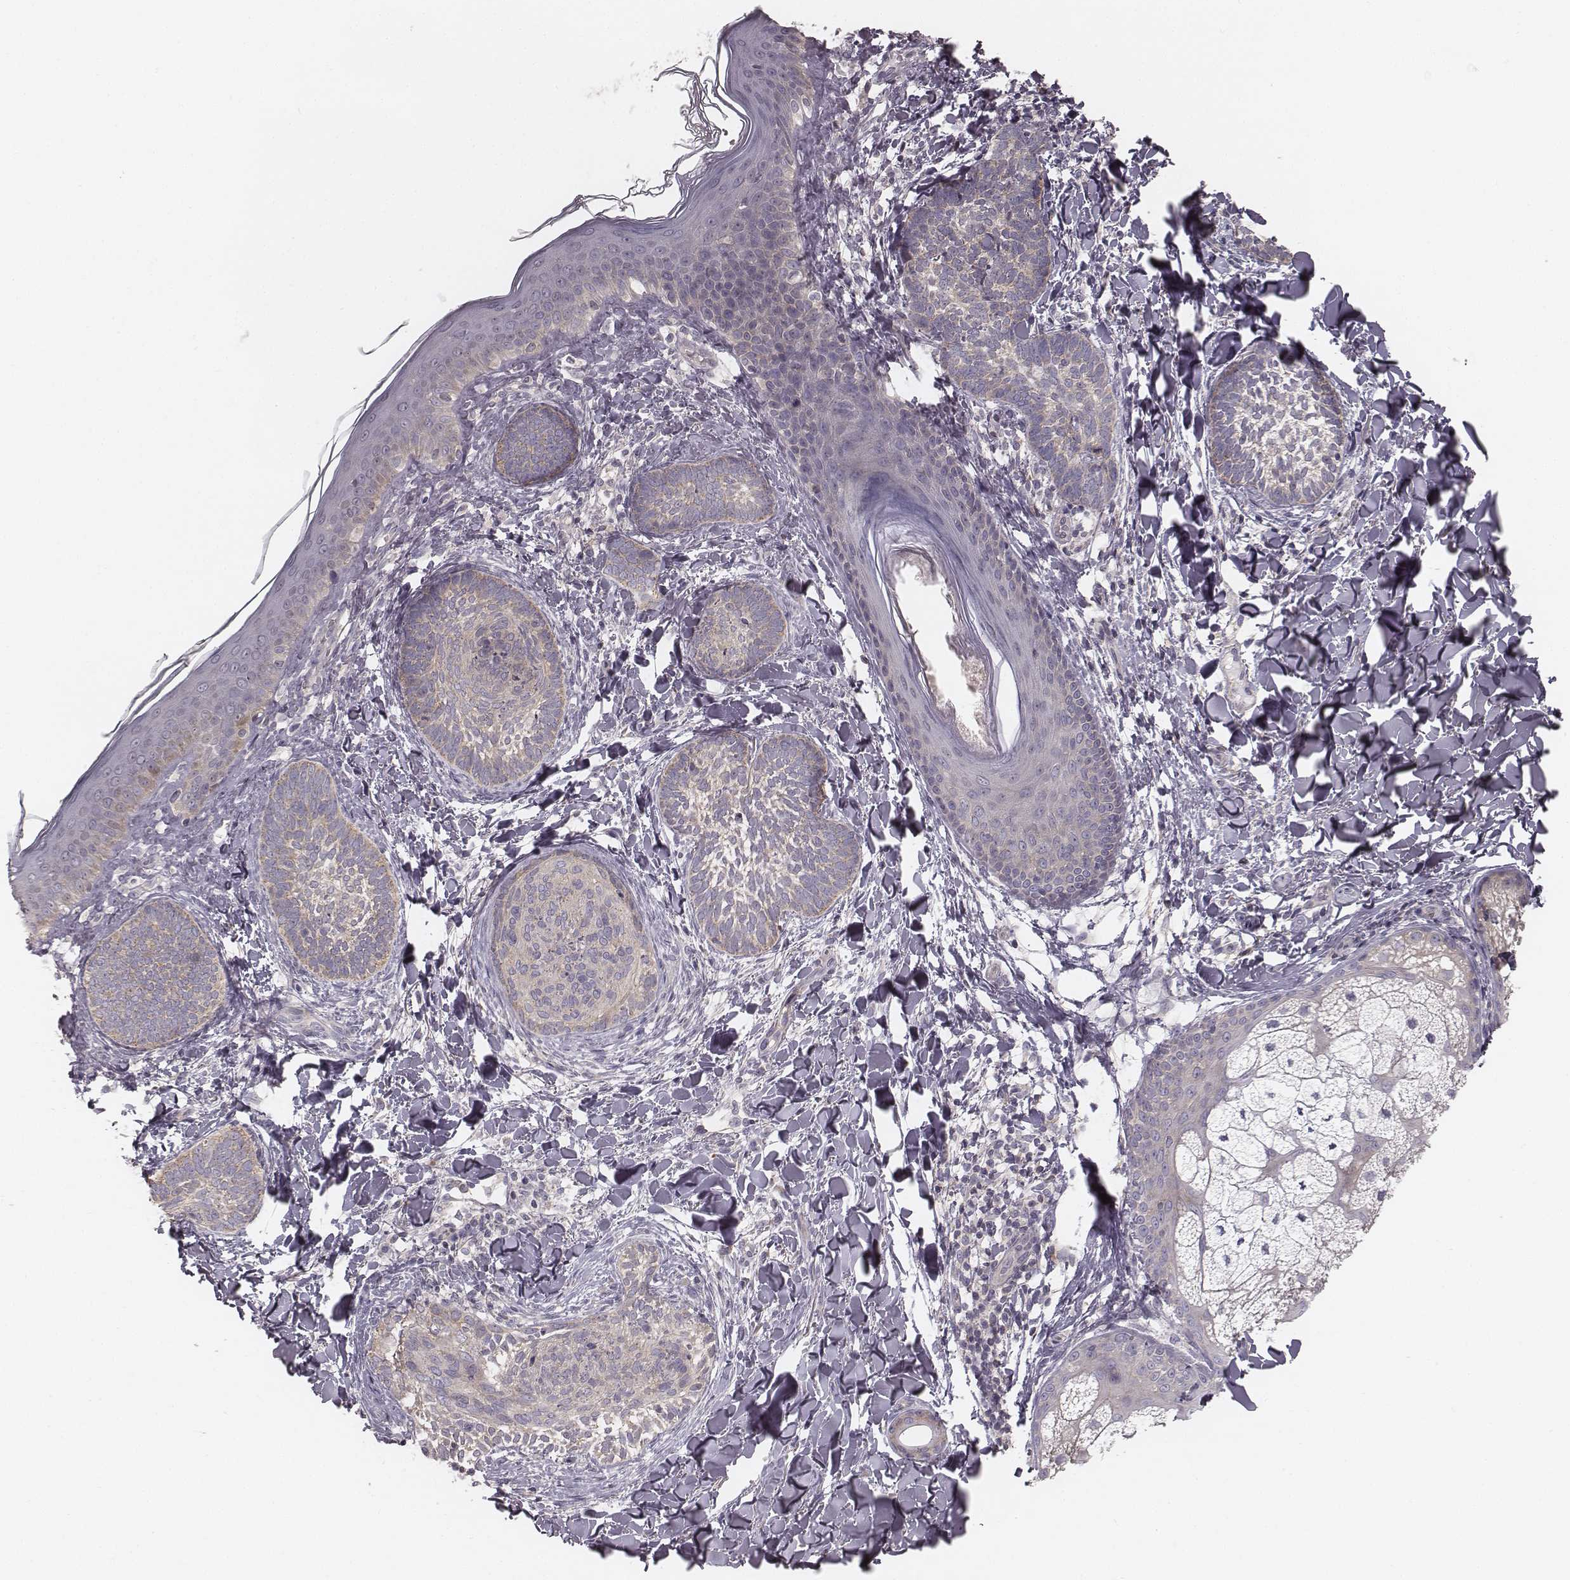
{"staining": {"intensity": "weak", "quantity": ">75%", "location": "cytoplasmic/membranous"}, "tissue": "skin cancer", "cell_type": "Tumor cells", "image_type": "cancer", "snomed": [{"axis": "morphology", "description": "Normal tissue, NOS"}, {"axis": "morphology", "description": "Basal cell carcinoma"}, {"axis": "topography", "description": "Skin"}], "caption": "This photomicrograph demonstrates skin cancer (basal cell carcinoma) stained with immunohistochemistry (IHC) to label a protein in brown. The cytoplasmic/membranous of tumor cells show weak positivity for the protein. Nuclei are counter-stained blue.", "gene": "TDRD5", "patient": {"sex": "male", "age": 46}}